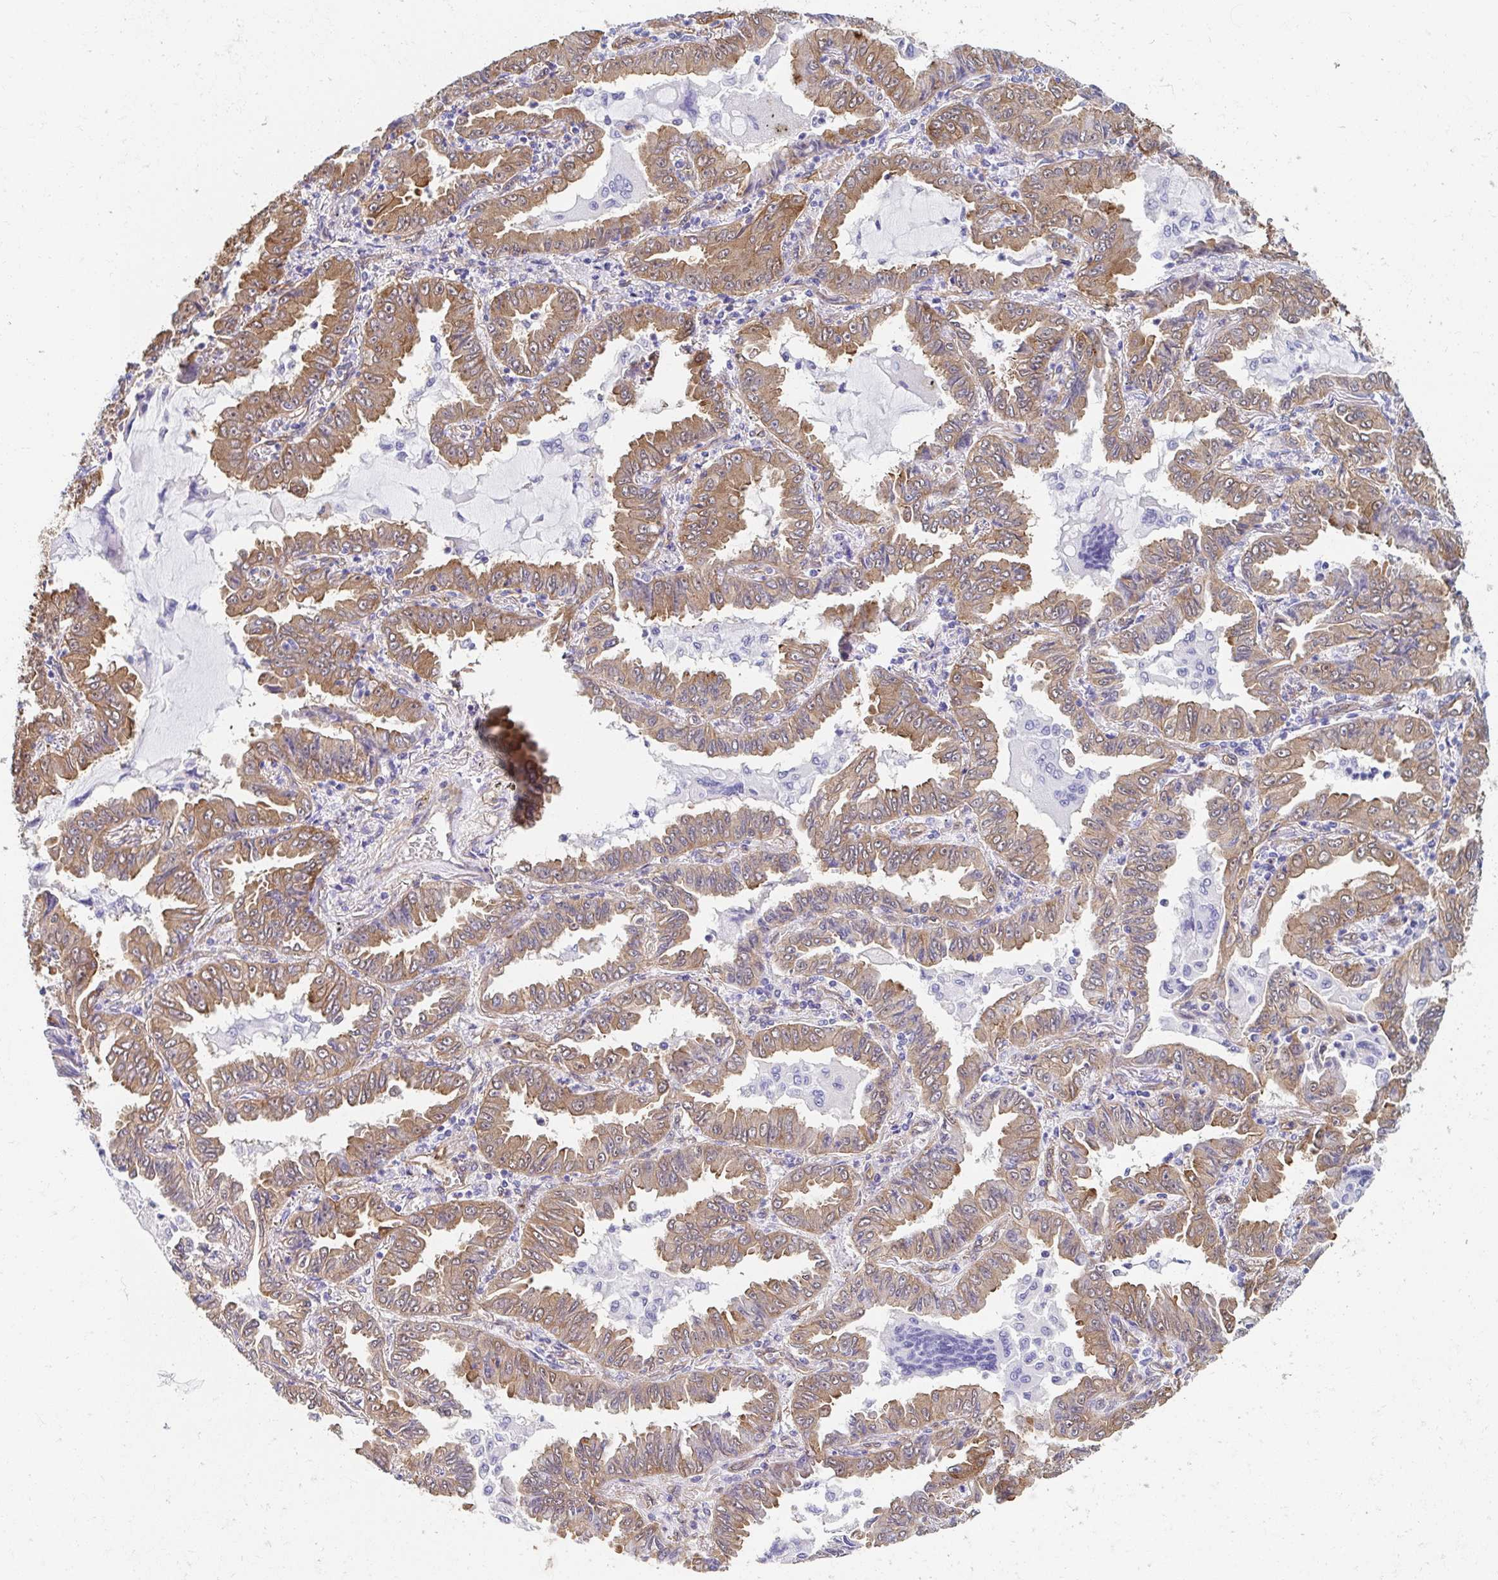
{"staining": {"intensity": "moderate", "quantity": ">75%", "location": "cytoplasmic/membranous"}, "tissue": "lung cancer", "cell_type": "Tumor cells", "image_type": "cancer", "snomed": [{"axis": "morphology", "description": "Adenocarcinoma, NOS"}, {"axis": "topography", "description": "Lung"}], "caption": "Approximately >75% of tumor cells in human adenocarcinoma (lung) exhibit moderate cytoplasmic/membranous protein expression as visualized by brown immunohistochemical staining.", "gene": "CTTN", "patient": {"sex": "female", "age": 52}}